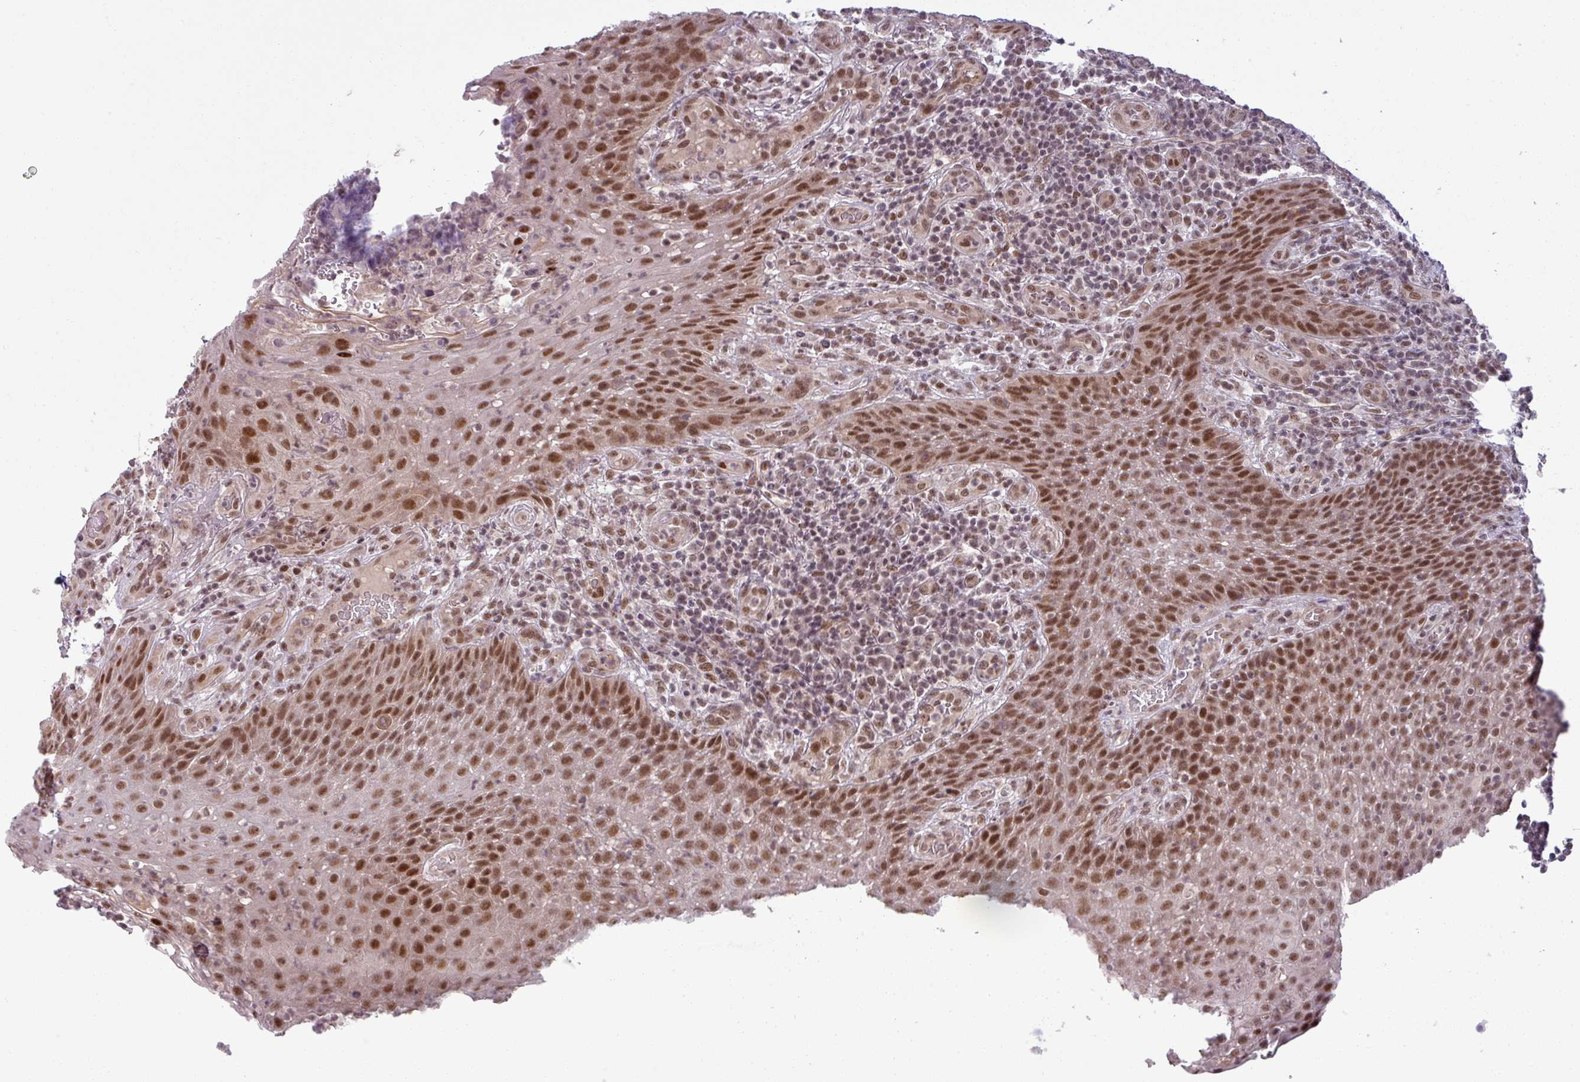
{"staining": {"intensity": "moderate", "quantity": "25%-75%", "location": "nuclear"}, "tissue": "tonsil", "cell_type": "Germinal center cells", "image_type": "normal", "snomed": [{"axis": "morphology", "description": "Normal tissue, NOS"}, {"axis": "topography", "description": "Tonsil"}], "caption": "Immunohistochemistry staining of benign tonsil, which shows medium levels of moderate nuclear staining in about 25%-75% of germinal center cells indicating moderate nuclear protein staining. The staining was performed using DAB (3,3'-diaminobenzidine) (brown) for protein detection and nuclei were counterstained in hematoxylin (blue).", "gene": "PTPN20", "patient": {"sex": "male", "age": 17}}